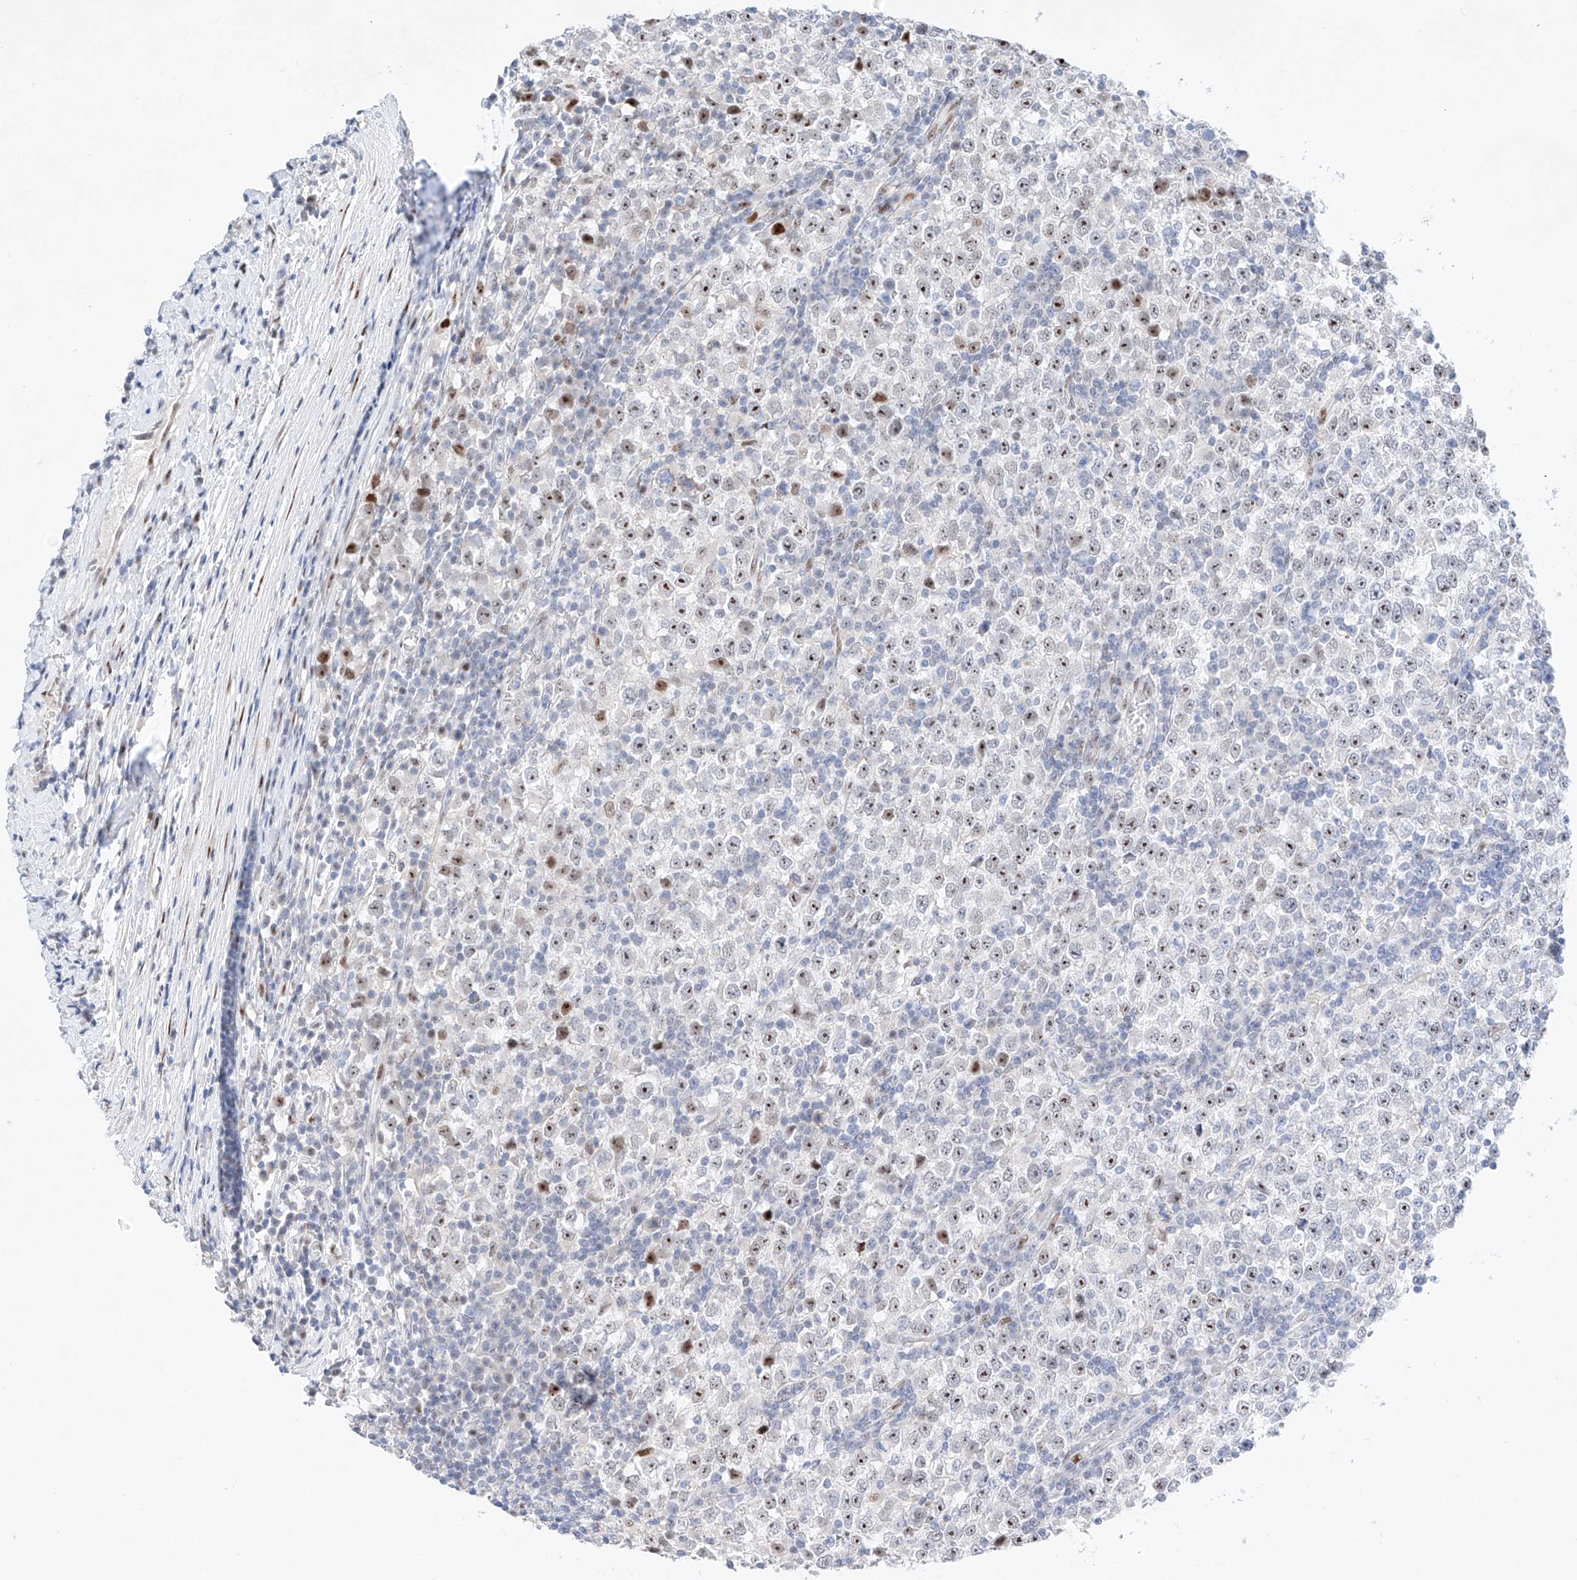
{"staining": {"intensity": "moderate", "quantity": "25%-75%", "location": "nuclear"}, "tissue": "testis cancer", "cell_type": "Tumor cells", "image_type": "cancer", "snomed": [{"axis": "morphology", "description": "Seminoma, NOS"}, {"axis": "topography", "description": "Testis"}], "caption": "IHC (DAB) staining of human testis cancer displays moderate nuclear protein expression in about 25%-75% of tumor cells. (Stains: DAB (3,3'-diaminobenzidine) in brown, nuclei in blue, Microscopy: brightfield microscopy at high magnification).", "gene": "NT5C3B", "patient": {"sex": "male", "age": 65}}